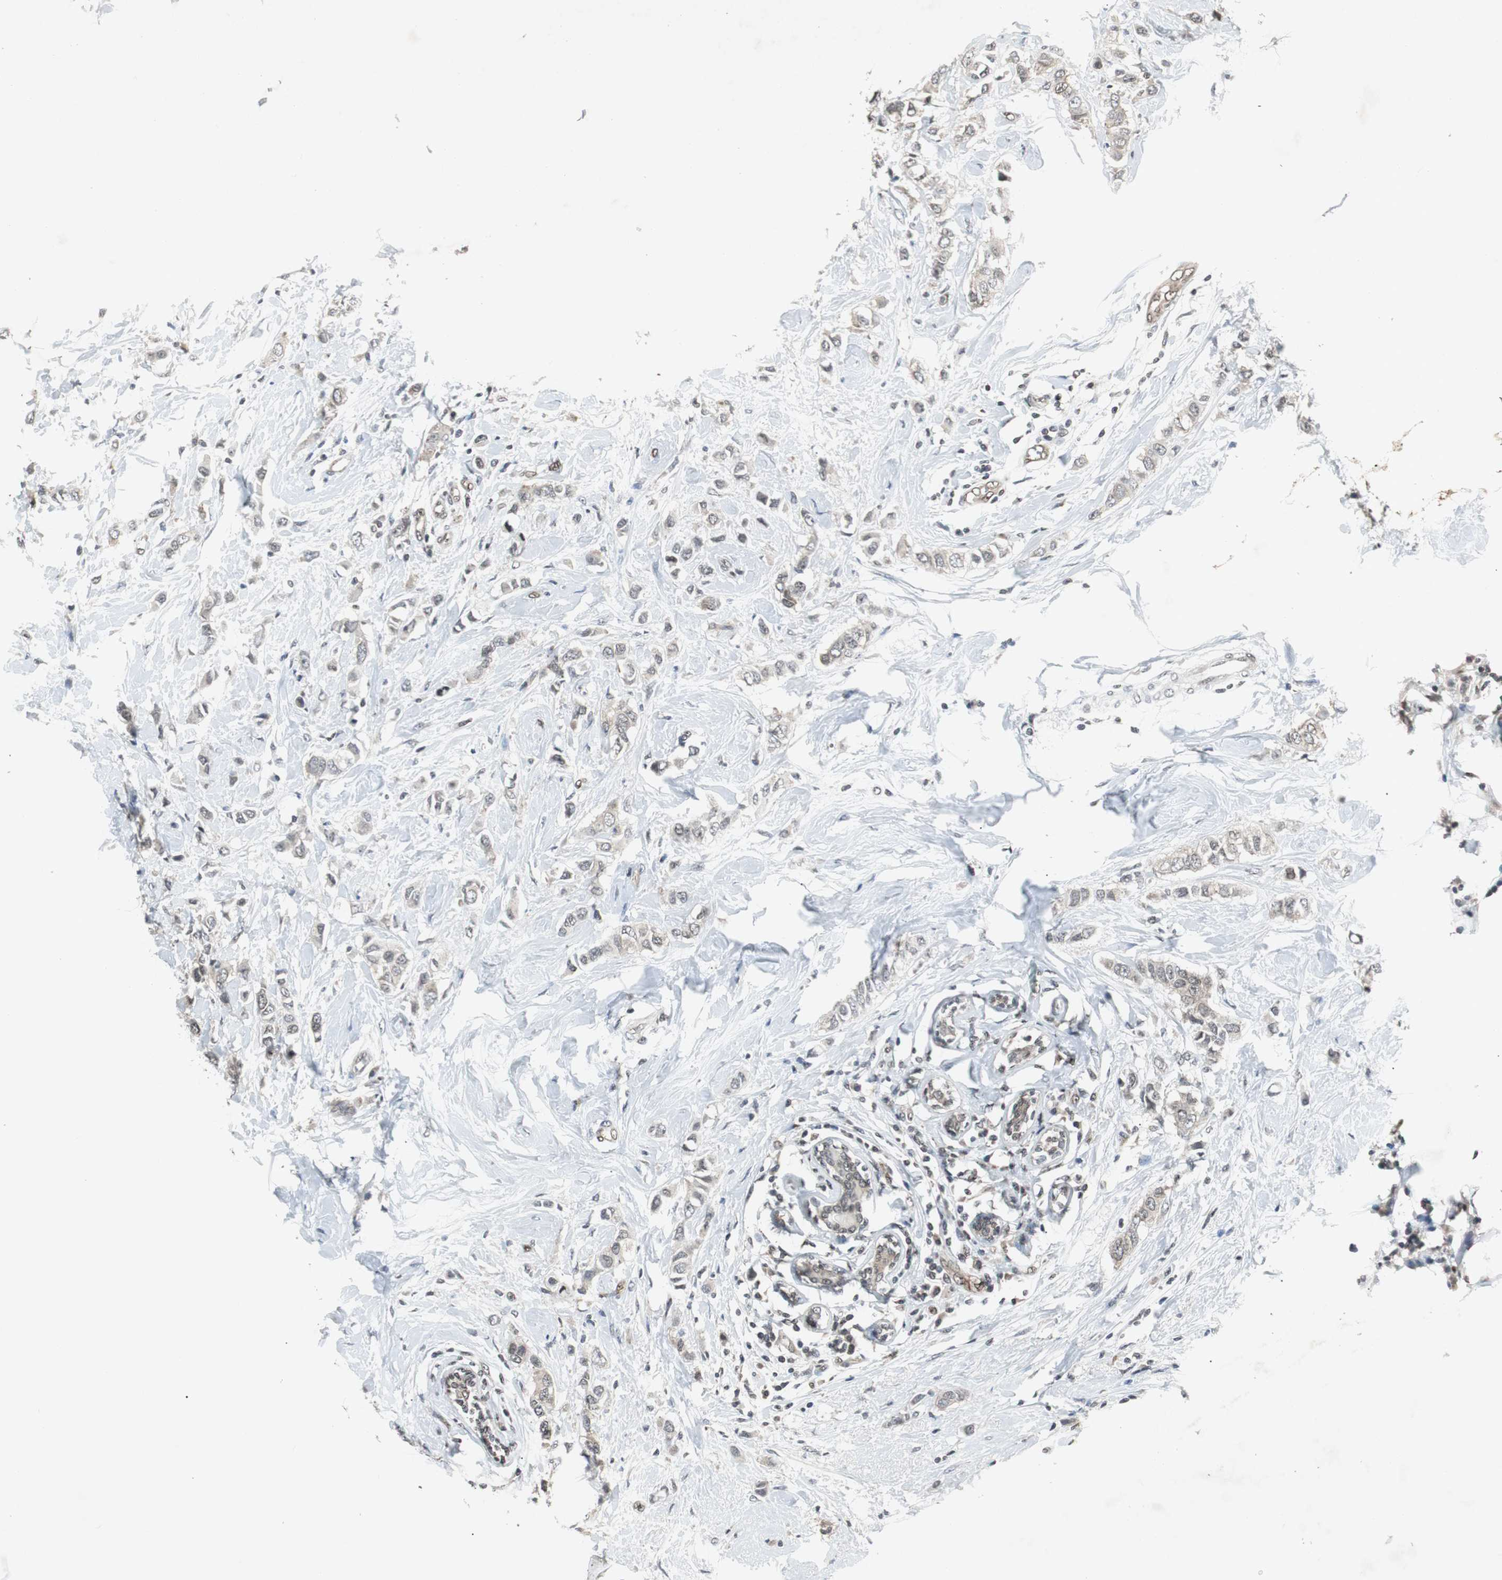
{"staining": {"intensity": "weak", "quantity": ">75%", "location": "cytoplasmic/membranous"}, "tissue": "breast cancer", "cell_type": "Tumor cells", "image_type": "cancer", "snomed": [{"axis": "morphology", "description": "Duct carcinoma"}, {"axis": "topography", "description": "Breast"}], "caption": "Human breast cancer stained with a protein marker shows weak staining in tumor cells.", "gene": "SMAD1", "patient": {"sex": "female", "age": 50}}